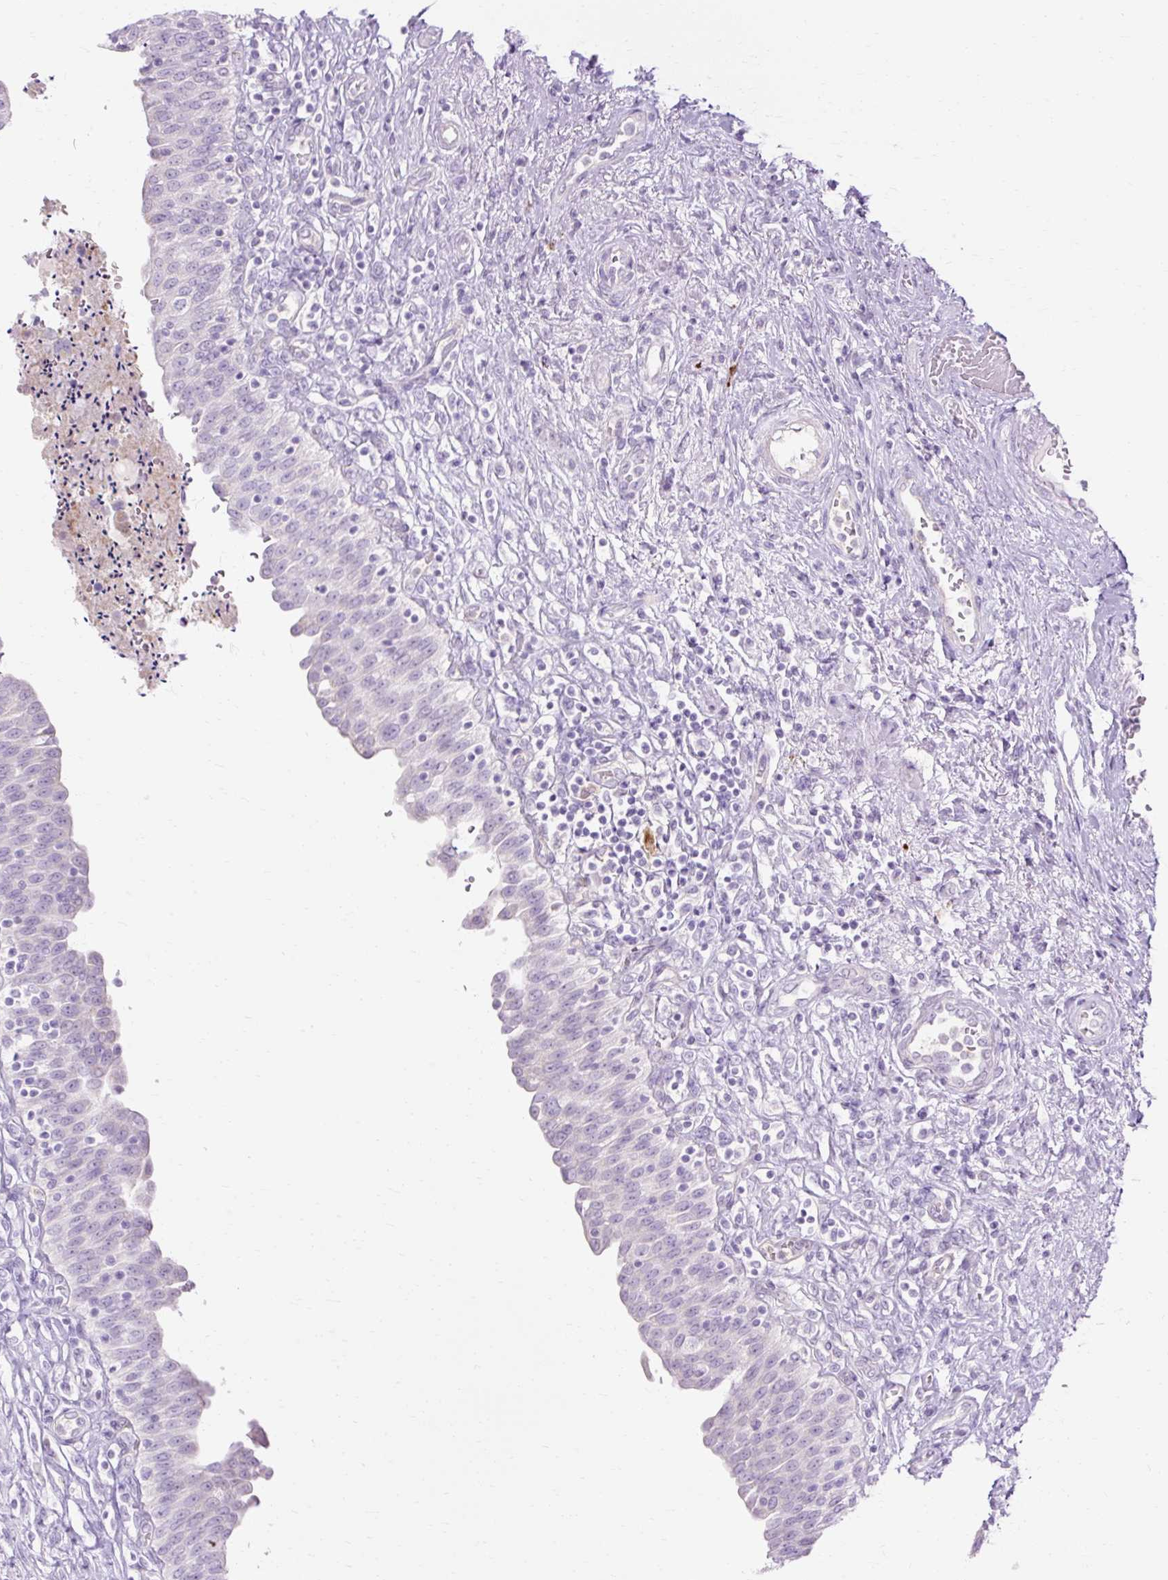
{"staining": {"intensity": "negative", "quantity": "none", "location": "none"}, "tissue": "urinary bladder", "cell_type": "Urothelial cells", "image_type": "normal", "snomed": [{"axis": "morphology", "description": "Normal tissue, NOS"}, {"axis": "topography", "description": "Urinary bladder"}], "caption": "This is an immunohistochemistry micrograph of normal human urinary bladder. There is no staining in urothelial cells.", "gene": "HSD11B1", "patient": {"sex": "male", "age": 71}}